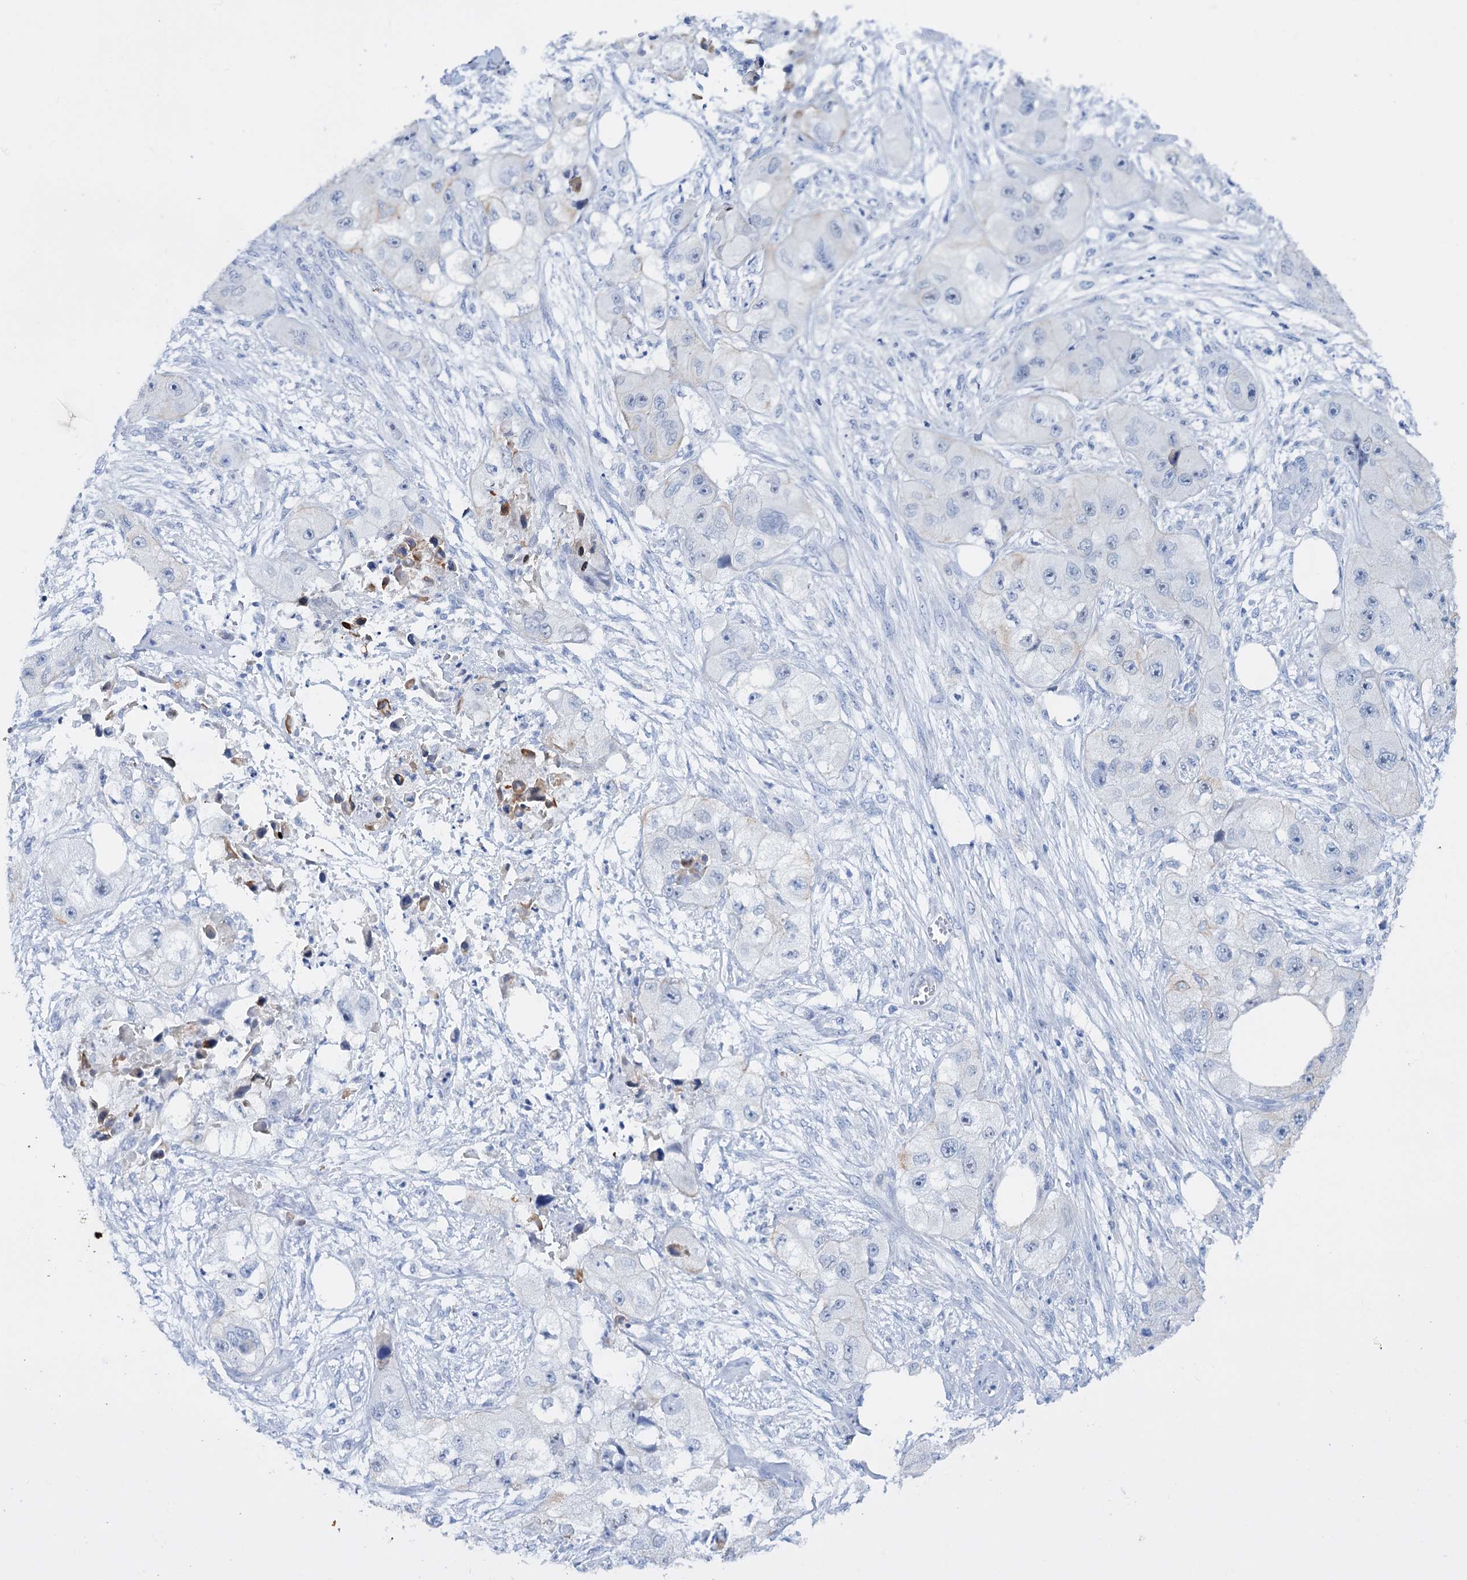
{"staining": {"intensity": "negative", "quantity": "none", "location": "none"}, "tissue": "skin cancer", "cell_type": "Tumor cells", "image_type": "cancer", "snomed": [{"axis": "morphology", "description": "Squamous cell carcinoma, NOS"}, {"axis": "topography", "description": "Skin"}, {"axis": "topography", "description": "Subcutis"}], "caption": "Photomicrograph shows no protein staining in tumor cells of skin cancer tissue.", "gene": "FAAP20", "patient": {"sex": "male", "age": 73}}